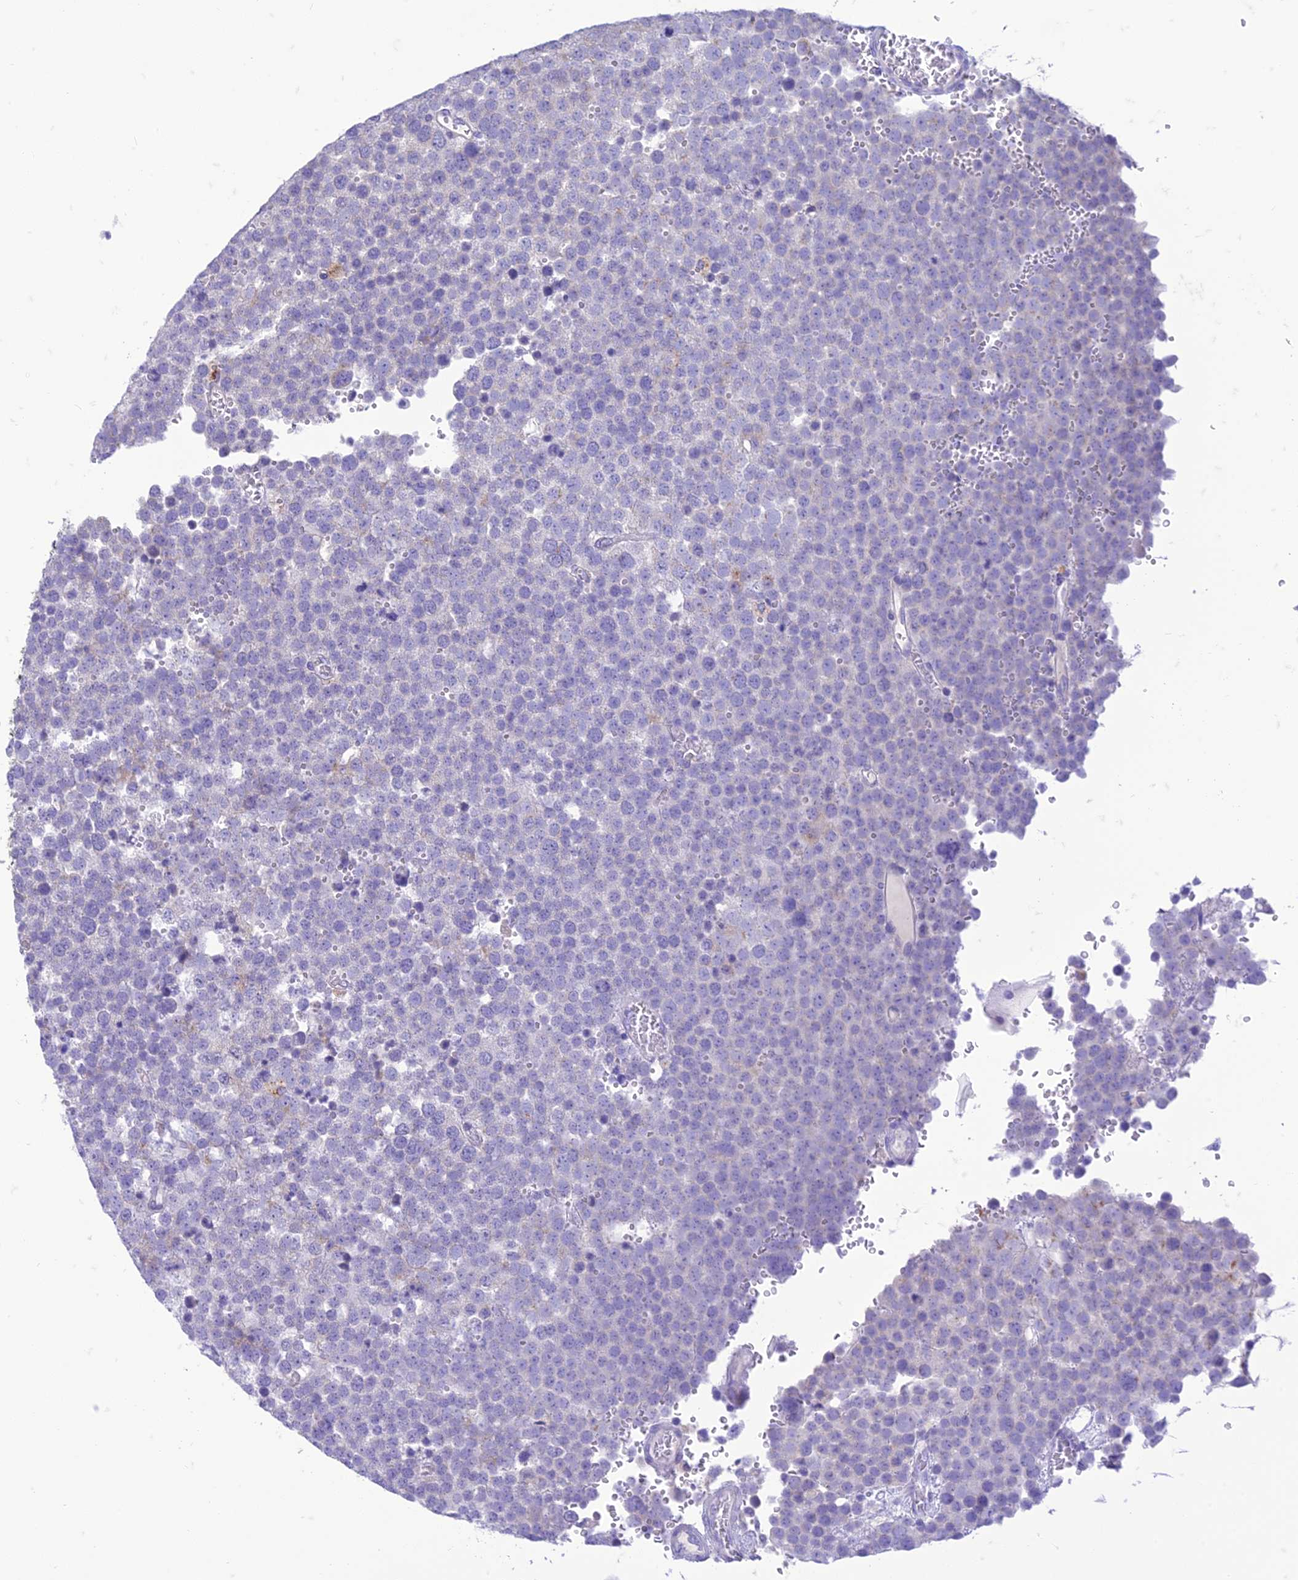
{"staining": {"intensity": "negative", "quantity": "none", "location": "none"}, "tissue": "testis cancer", "cell_type": "Tumor cells", "image_type": "cancer", "snomed": [{"axis": "morphology", "description": "Seminoma, NOS"}, {"axis": "topography", "description": "Testis"}], "caption": "High power microscopy photomicrograph of an immunohistochemistry micrograph of testis cancer (seminoma), revealing no significant positivity in tumor cells.", "gene": "DHDH", "patient": {"sex": "male", "age": 71}}